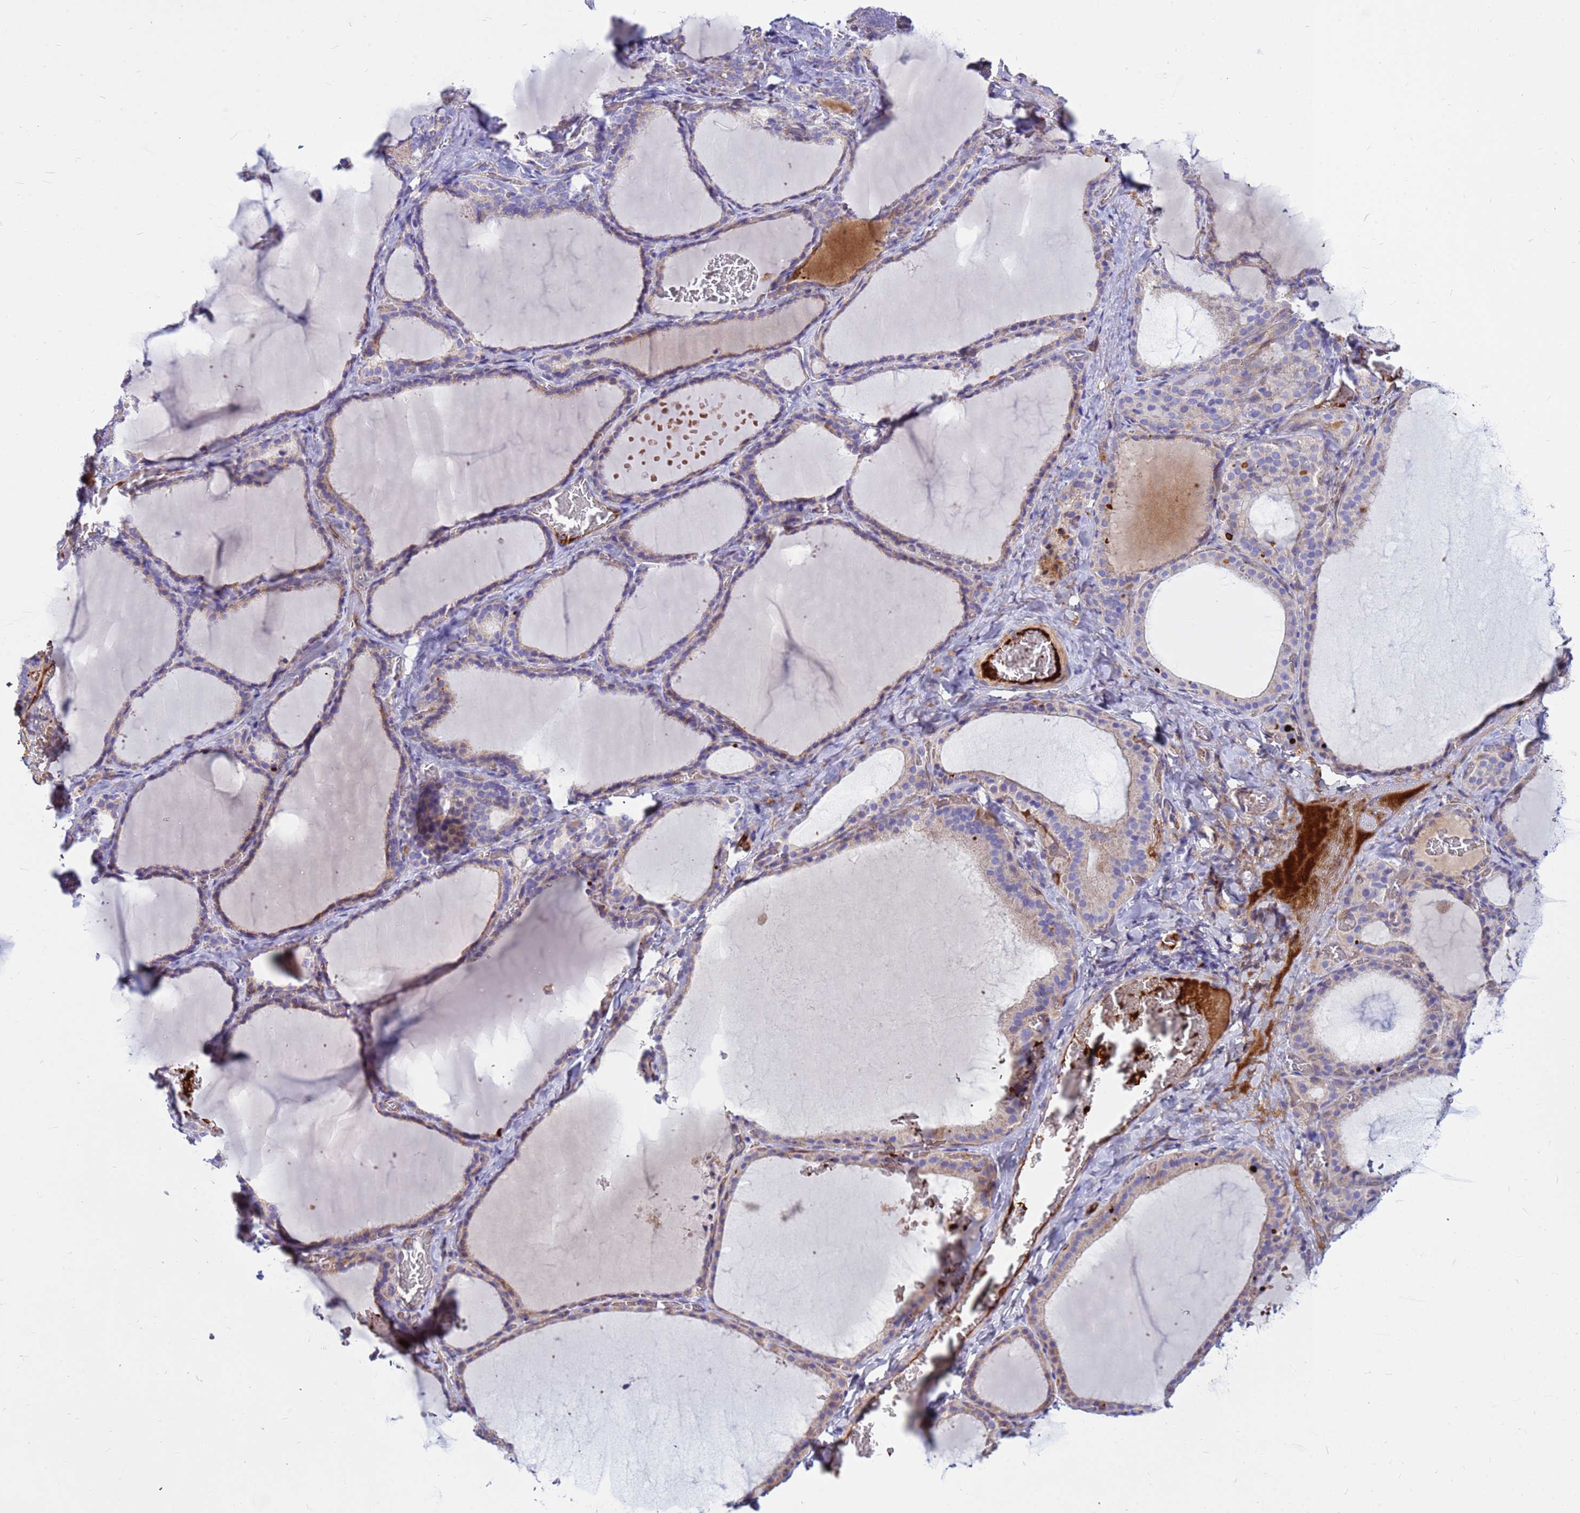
{"staining": {"intensity": "weak", "quantity": "25%-75%", "location": "cytoplasmic/membranous"}, "tissue": "thyroid gland", "cell_type": "Glandular cells", "image_type": "normal", "snomed": [{"axis": "morphology", "description": "Normal tissue, NOS"}, {"axis": "topography", "description": "Thyroid gland"}], "caption": "A low amount of weak cytoplasmic/membranous positivity is appreciated in approximately 25%-75% of glandular cells in unremarkable thyroid gland.", "gene": "CRHBP", "patient": {"sex": "female", "age": 39}}